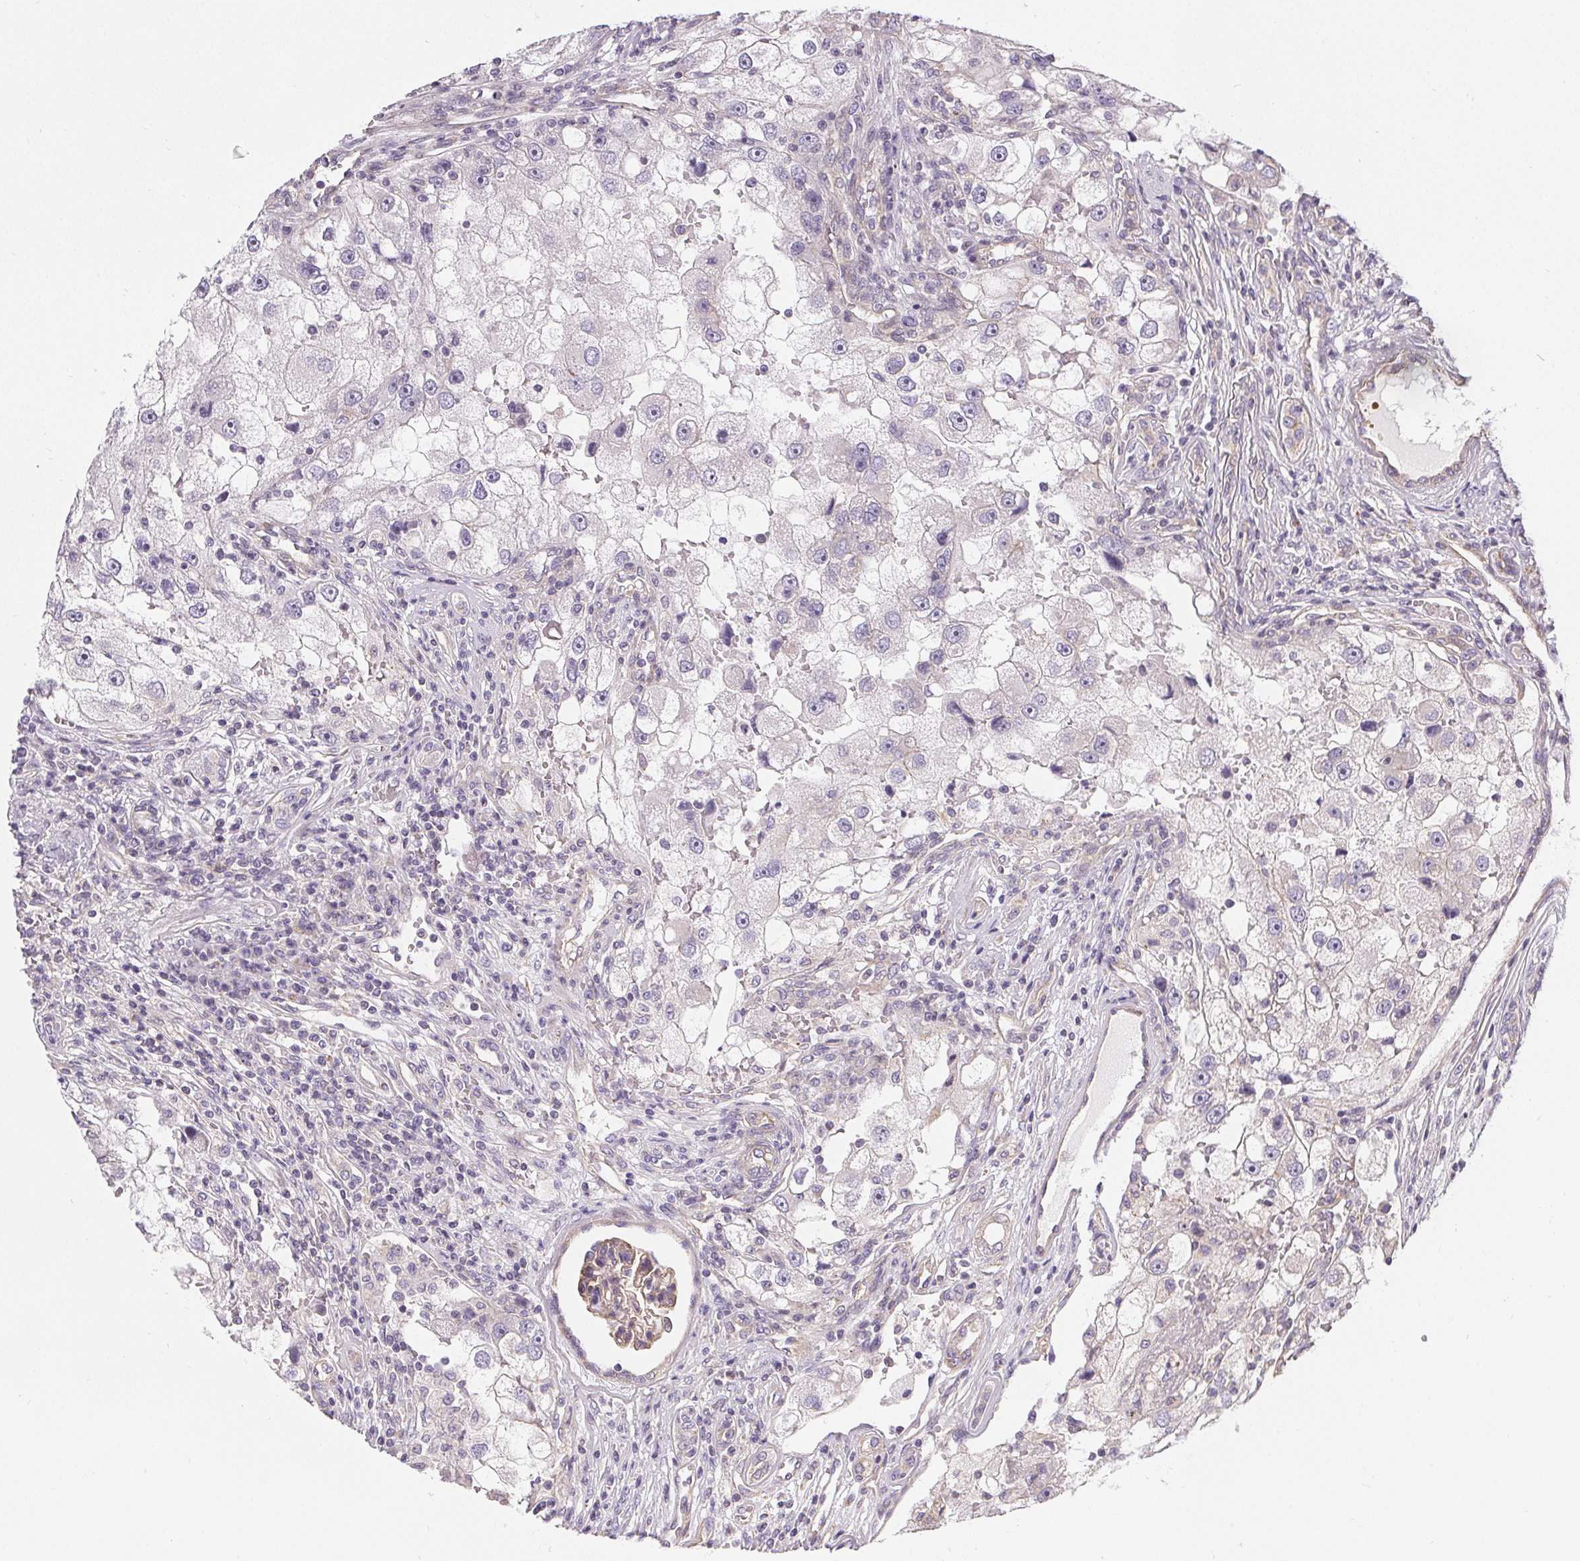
{"staining": {"intensity": "negative", "quantity": "none", "location": "none"}, "tissue": "renal cancer", "cell_type": "Tumor cells", "image_type": "cancer", "snomed": [{"axis": "morphology", "description": "Adenocarcinoma, NOS"}, {"axis": "topography", "description": "Kidney"}], "caption": "DAB (3,3'-diaminobenzidine) immunohistochemical staining of adenocarcinoma (renal) demonstrates no significant positivity in tumor cells. The staining is performed using DAB (3,3'-diaminobenzidine) brown chromogen with nuclei counter-stained in using hematoxylin.", "gene": "APLP1", "patient": {"sex": "male", "age": 63}}